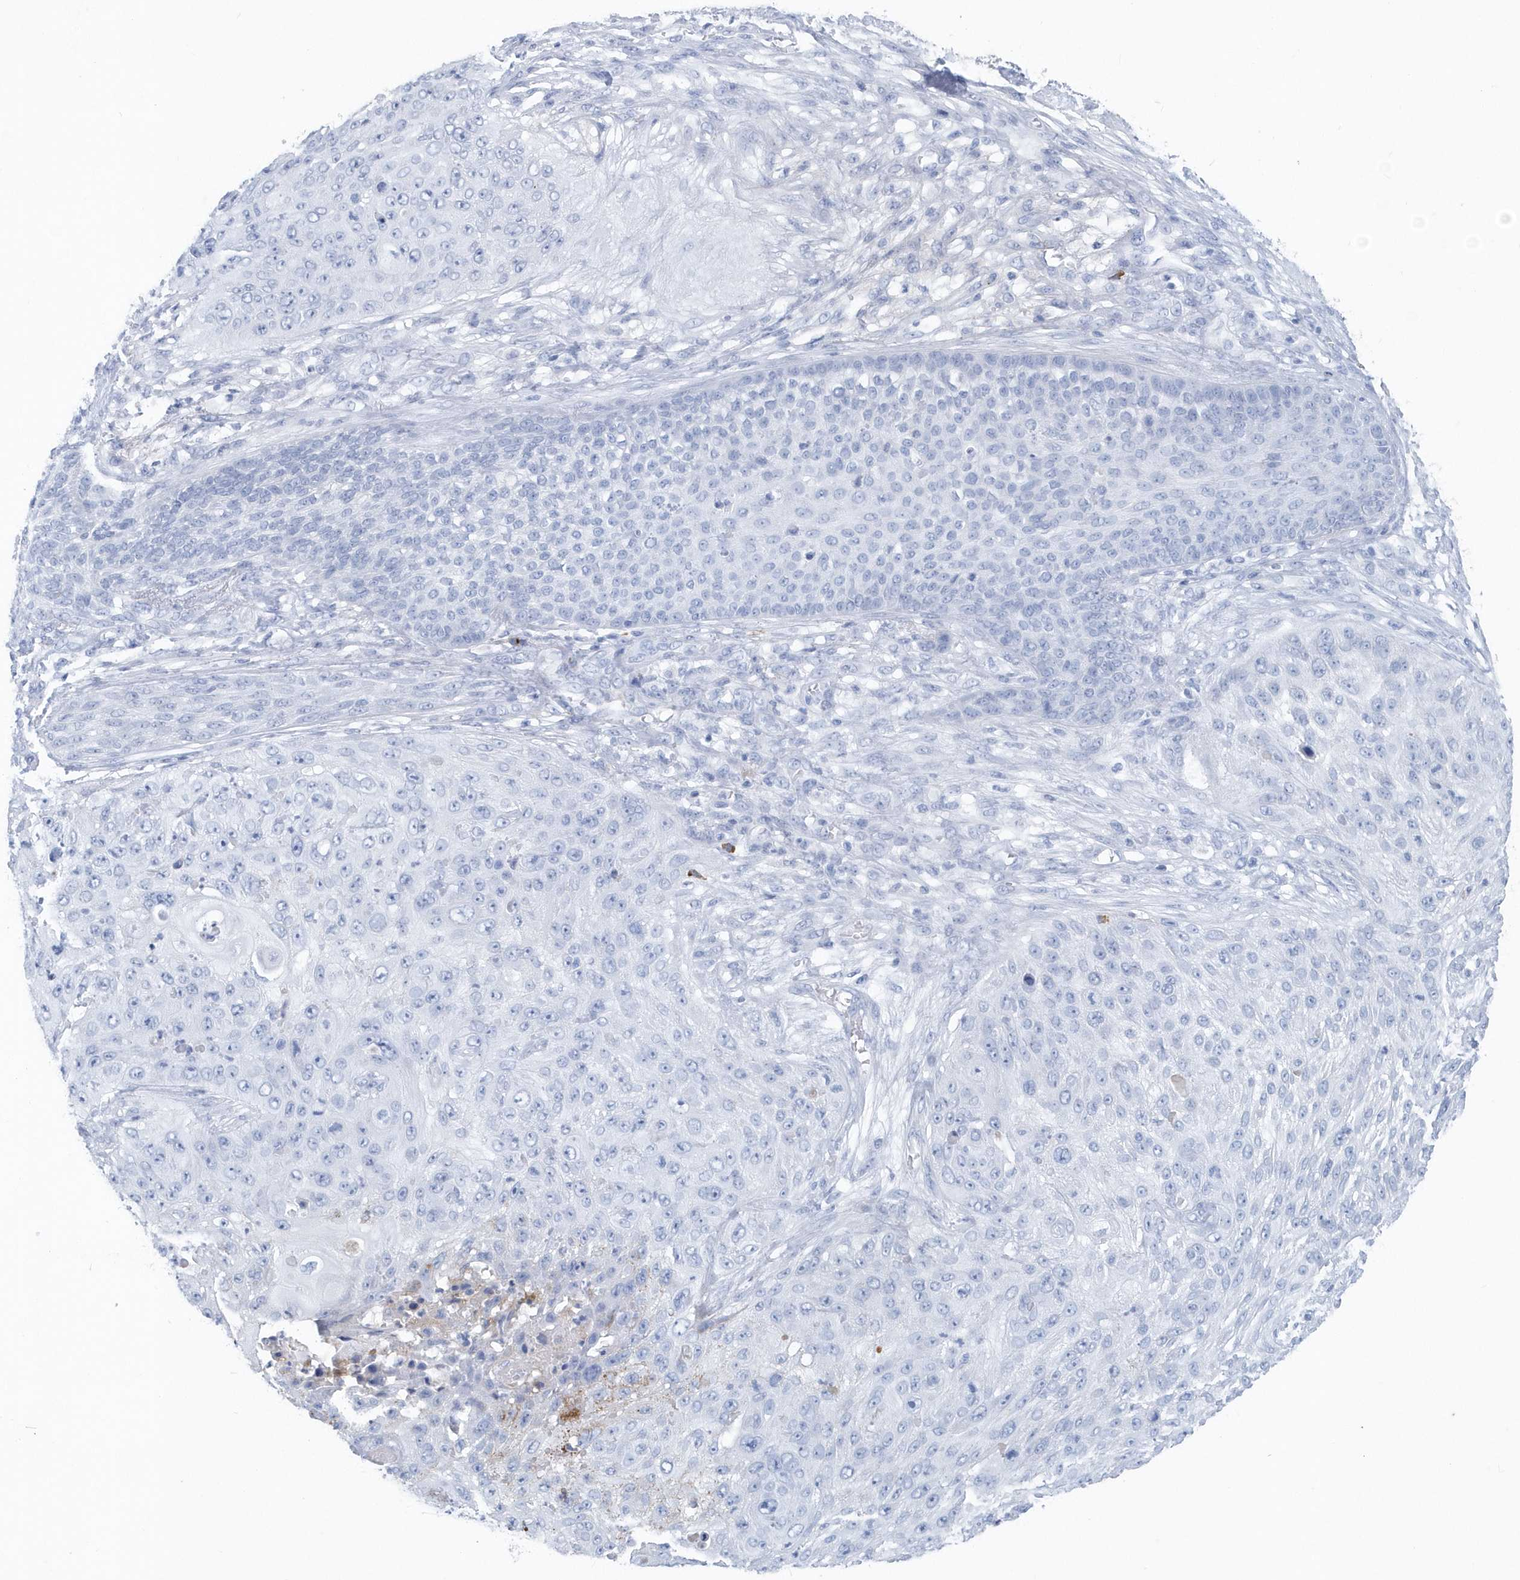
{"staining": {"intensity": "negative", "quantity": "none", "location": "none"}, "tissue": "skin cancer", "cell_type": "Tumor cells", "image_type": "cancer", "snomed": [{"axis": "morphology", "description": "Squamous cell carcinoma, NOS"}, {"axis": "topography", "description": "Skin"}], "caption": "This is an immunohistochemistry (IHC) photomicrograph of human skin cancer. There is no positivity in tumor cells.", "gene": "JCHAIN", "patient": {"sex": "female", "age": 80}}